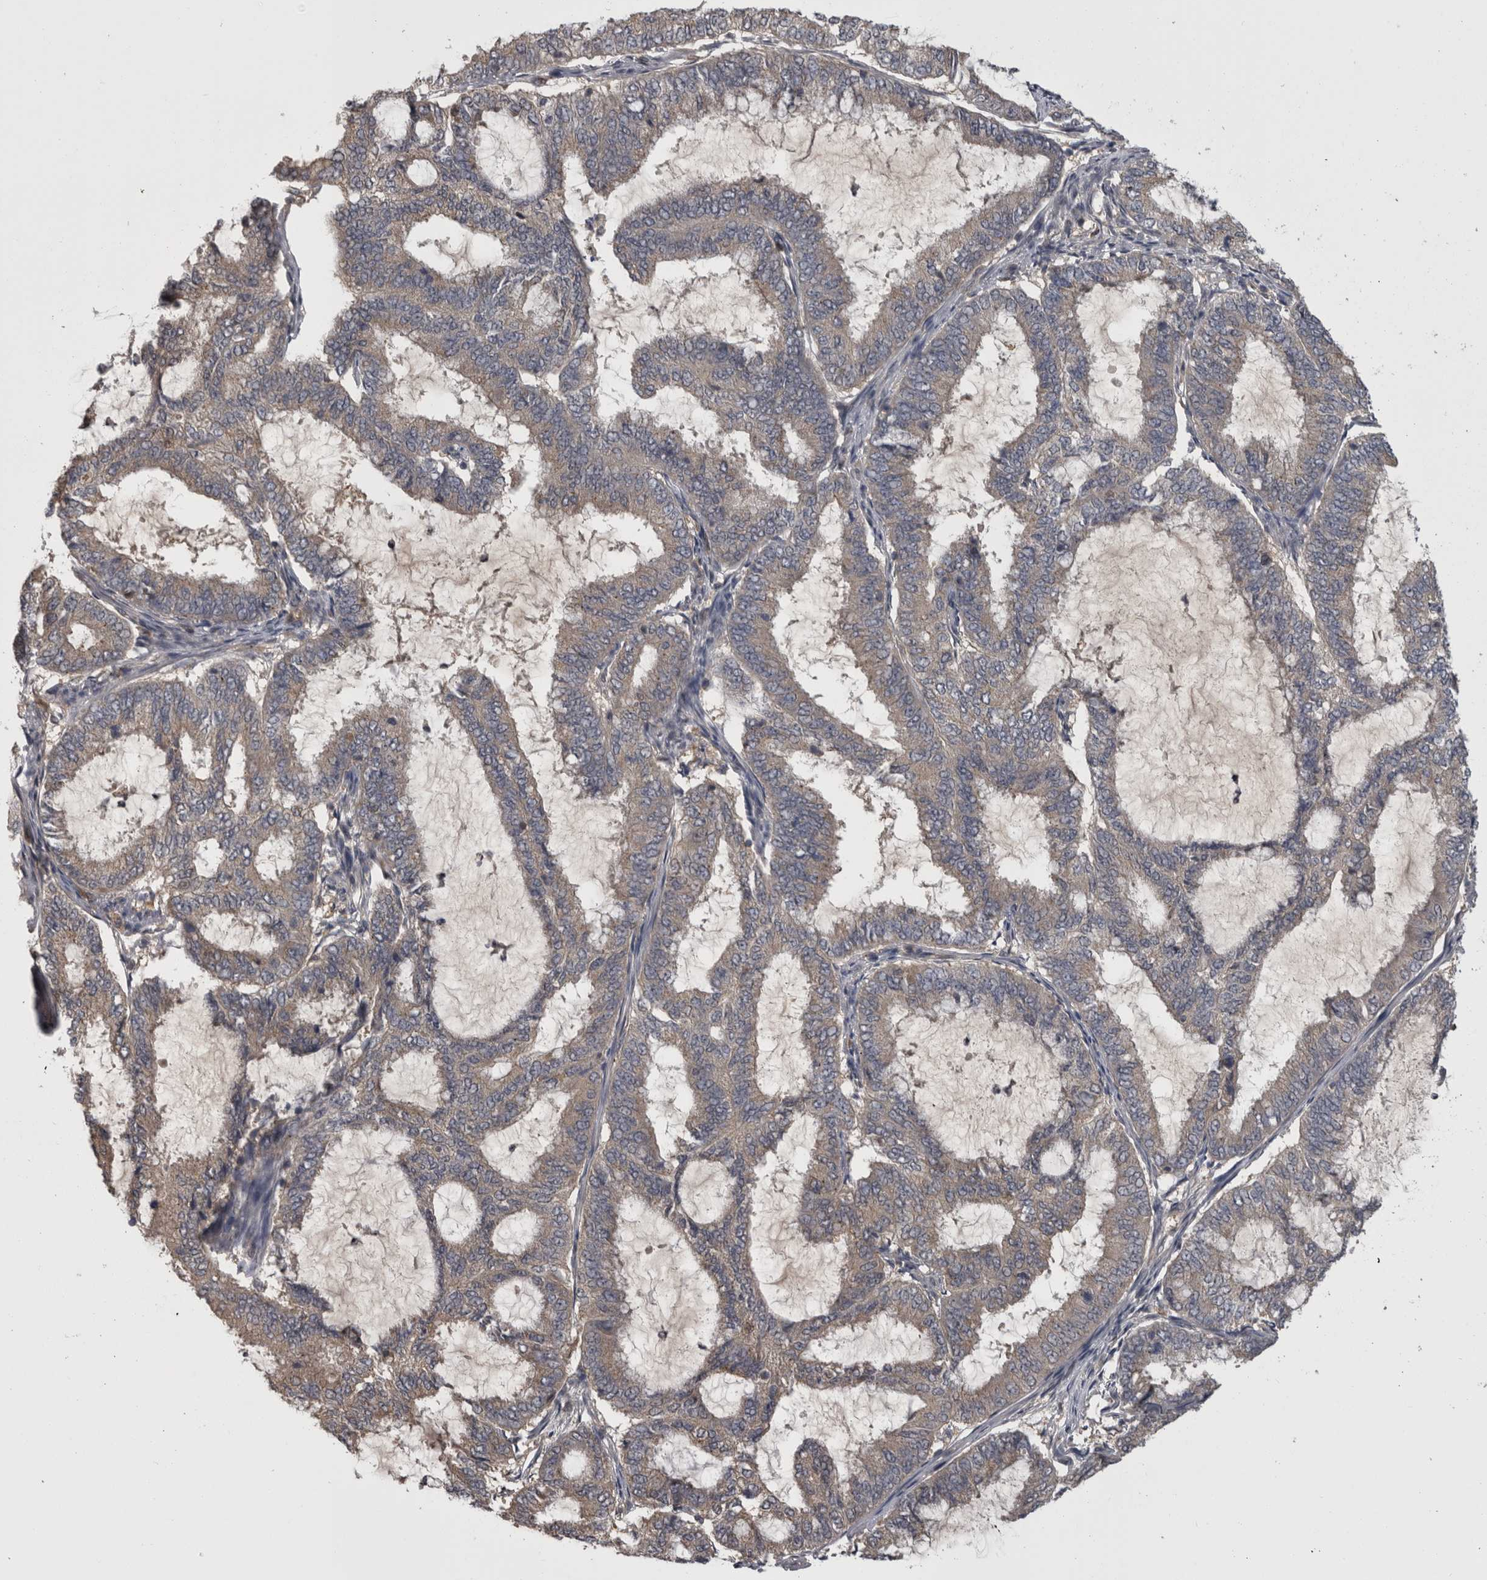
{"staining": {"intensity": "weak", "quantity": "25%-75%", "location": "cytoplasmic/membranous"}, "tissue": "endometrial cancer", "cell_type": "Tumor cells", "image_type": "cancer", "snomed": [{"axis": "morphology", "description": "Adenocarcinoma, NOS"}, {"axis": "topography", "description": "Endometrium"}], "caption": "There is low levels of weak cytoplasmic/membranous staining in tumor cells of endometrial adenocarcinoma, as demonstrated by immunohistochemical staining (brown color).", "gene": "APRT", "patient": {"sex": "female", "age": 51}}